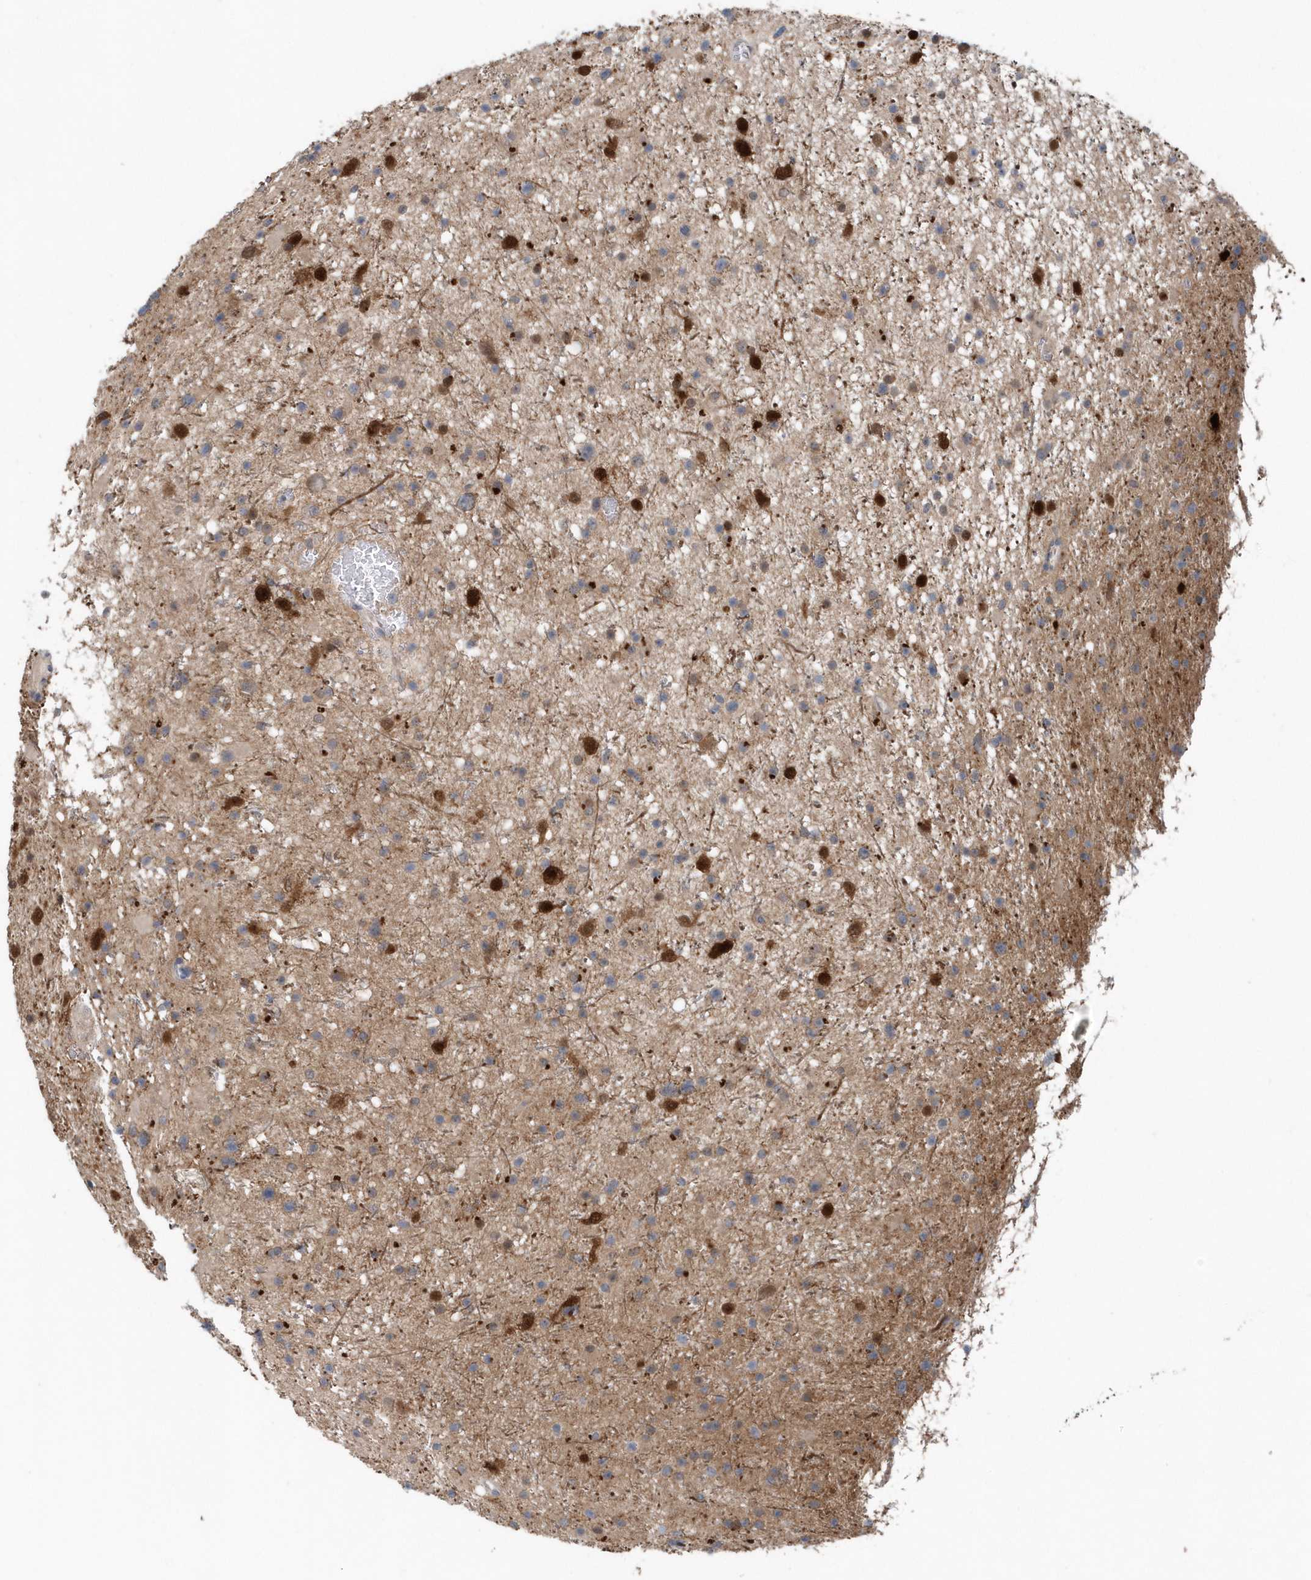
{"staining": {"intensity": "weak", "quantity": "<25%", "location": "cytoplasmic/membranous"}, "tissue": "glioma", "cell_type": "Tumor cells", "image_type": "cancer", "snomed": [{"axis": "morphology", "description": "Glioma, malignant, Low grade"}, {"axis": "topography", "description": "Cerebral cortex"}], "caption": "The immunohistochemistry (IHC) photomicrograph has no significant staining in tumor cells of glioma tissue. (Brightfield microscopy of DAB (3,3'-diaminobenzidine) immunohistochemistry at high magnification).", "gene": "PFN2", "patient": {"sex": "female", "age": 39}}